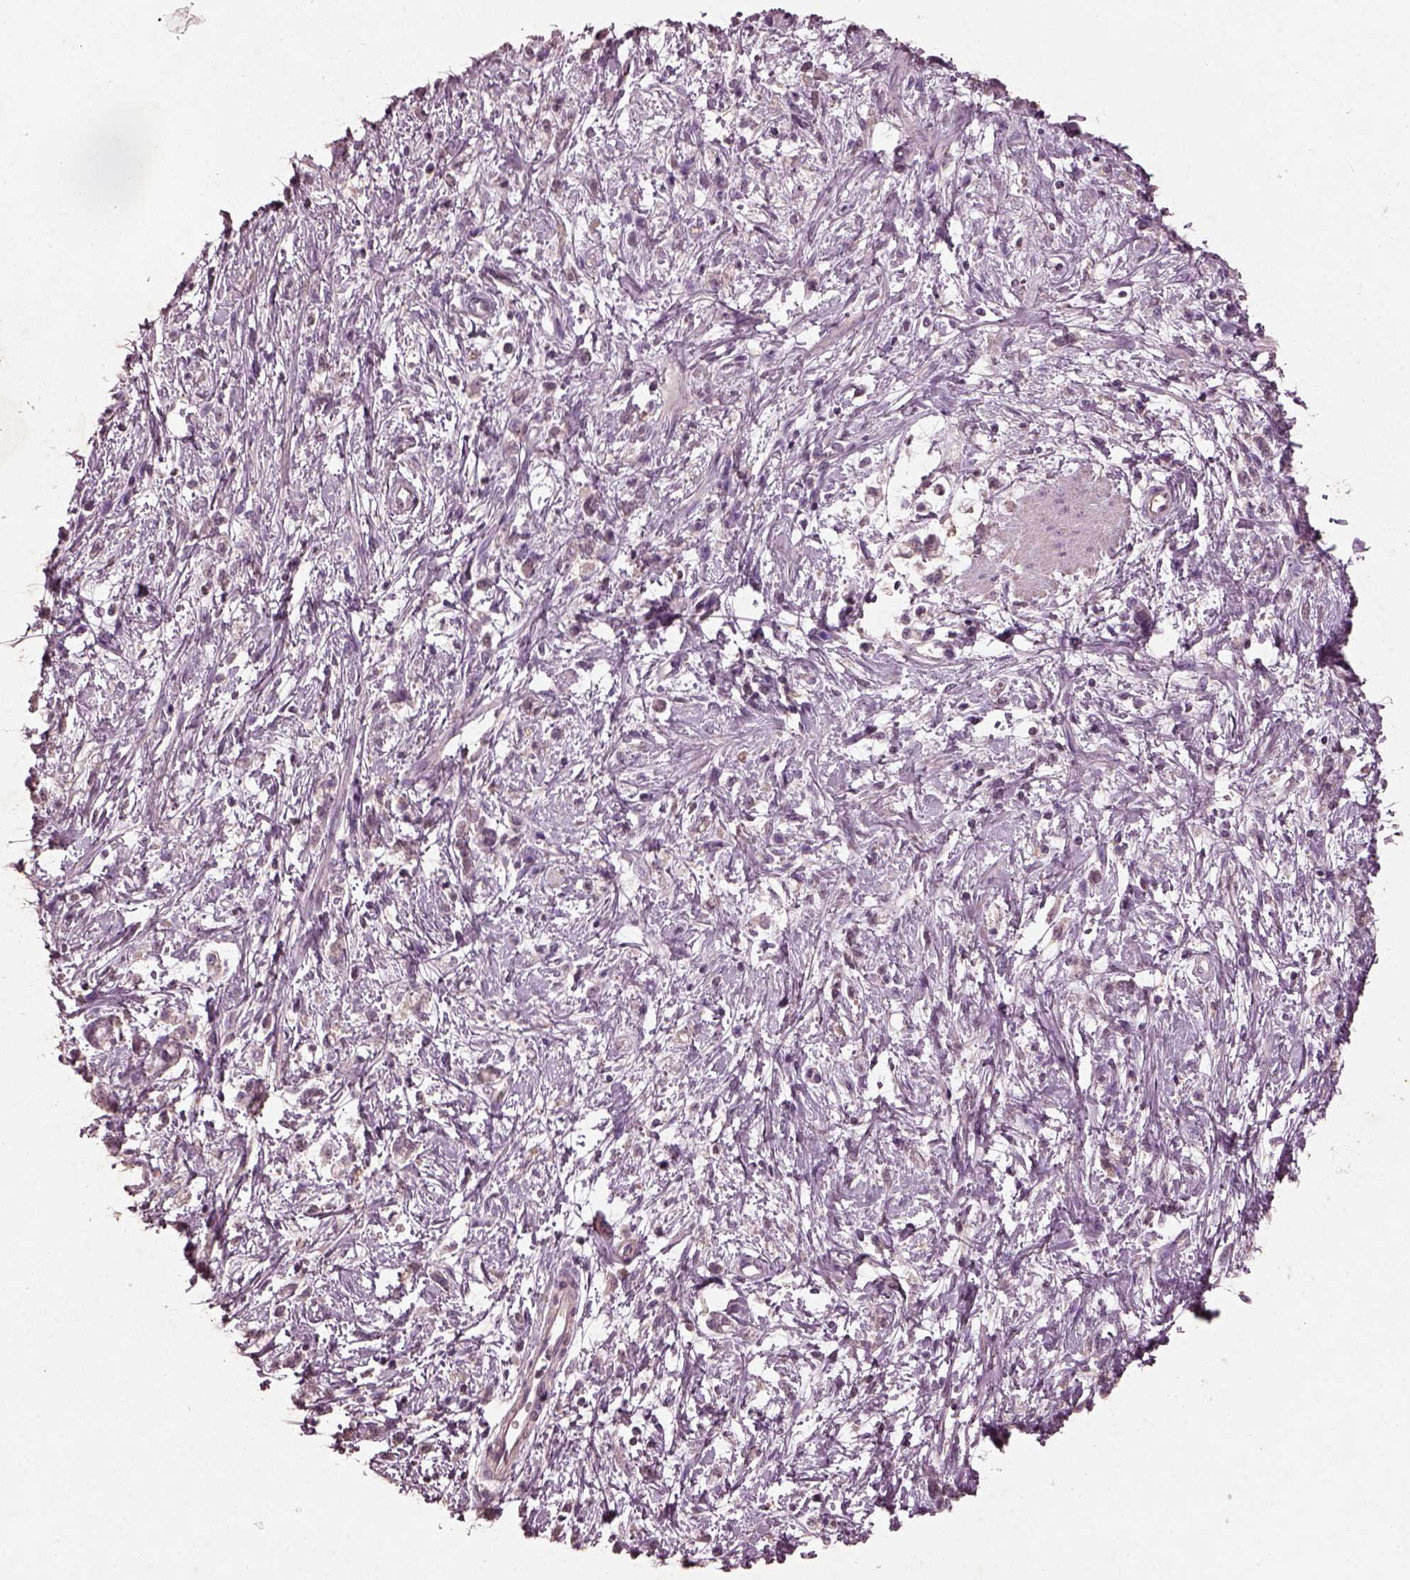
{"staining": {"intensity": "negative", "quantity": "none", "location": "none"}, "tissue": "stomach cancer", "cell_type": "Tumor cells", "image_type": "cancer", "snomed": [{"axis": "morphology", "description": "Adenocarcinoma, NOS"}, {"axis": "topography", "description": "Stomach"}], "caption": "This micrograph is of stomach adenocarcinoma stained with IHC to label a protein in brown with the nuclei are counter-stained blue. There is no staining in tumor cells. The staining was performed using DAB to visualize the protein expression in brown, while the nuclei were stained in blue with hematoxylin (Magnification: 20x).", "gene": "FRRS1L", "patient": {"sex": "female", "age": 60}}